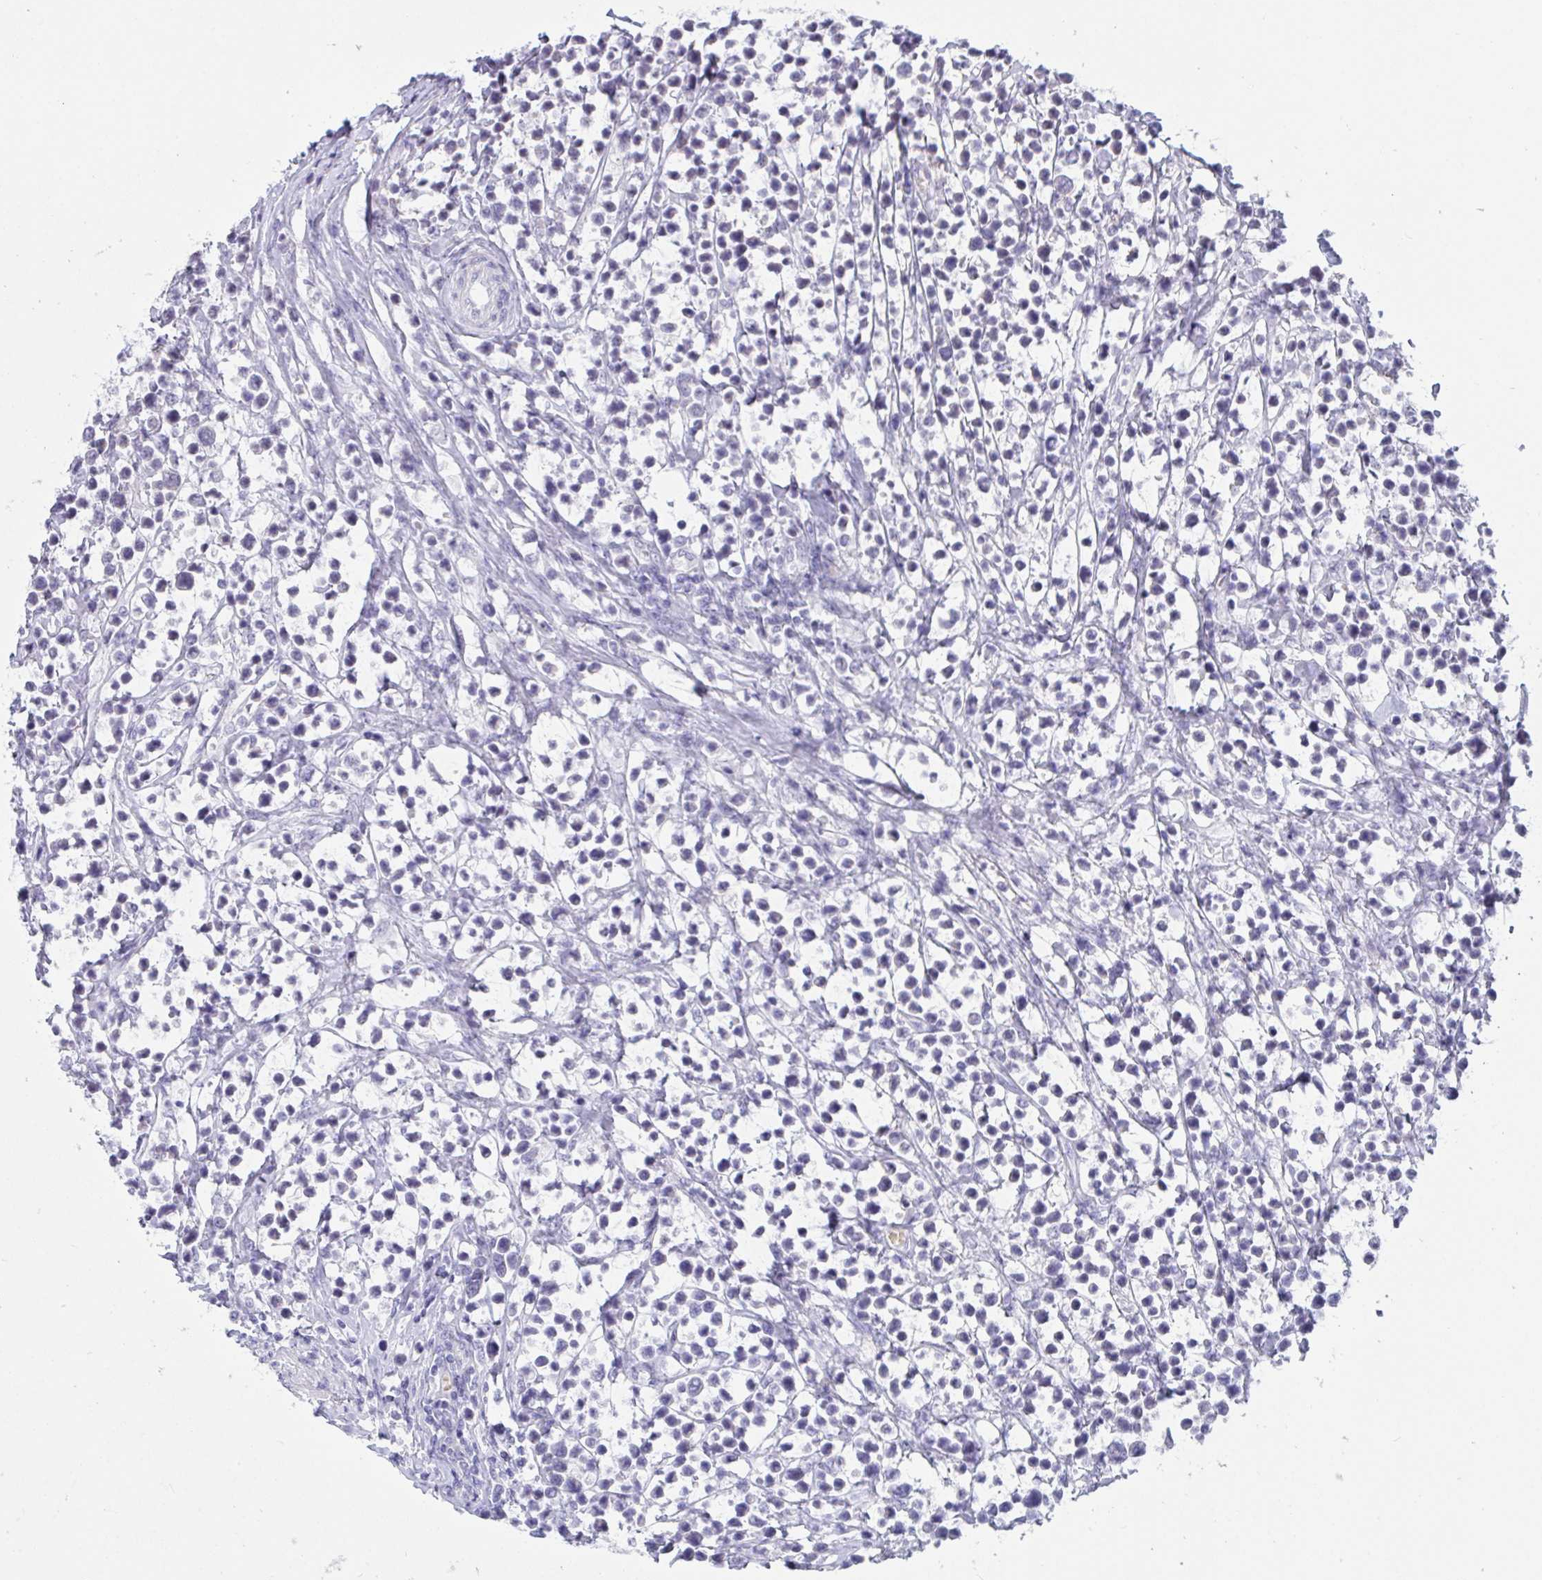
{"staining": {"intensity": "negative", "quantity": "none", "location": "none"}, "tissue": "lymphoma", "cell_type": "Tumor cells", "image_type": "cancer", "snomed": [{"axis": "morphology", "description": "Malignant lymphoma, non-Hodgkin's type, High grade"}, {"axis": "topography", "description": "Soft tissue"}], "caption": "Protein analysis of lymphoma displays no significant staining in tumor cells.", "gene": "MYC", "patient": {"sex": "female", "age": 56}}